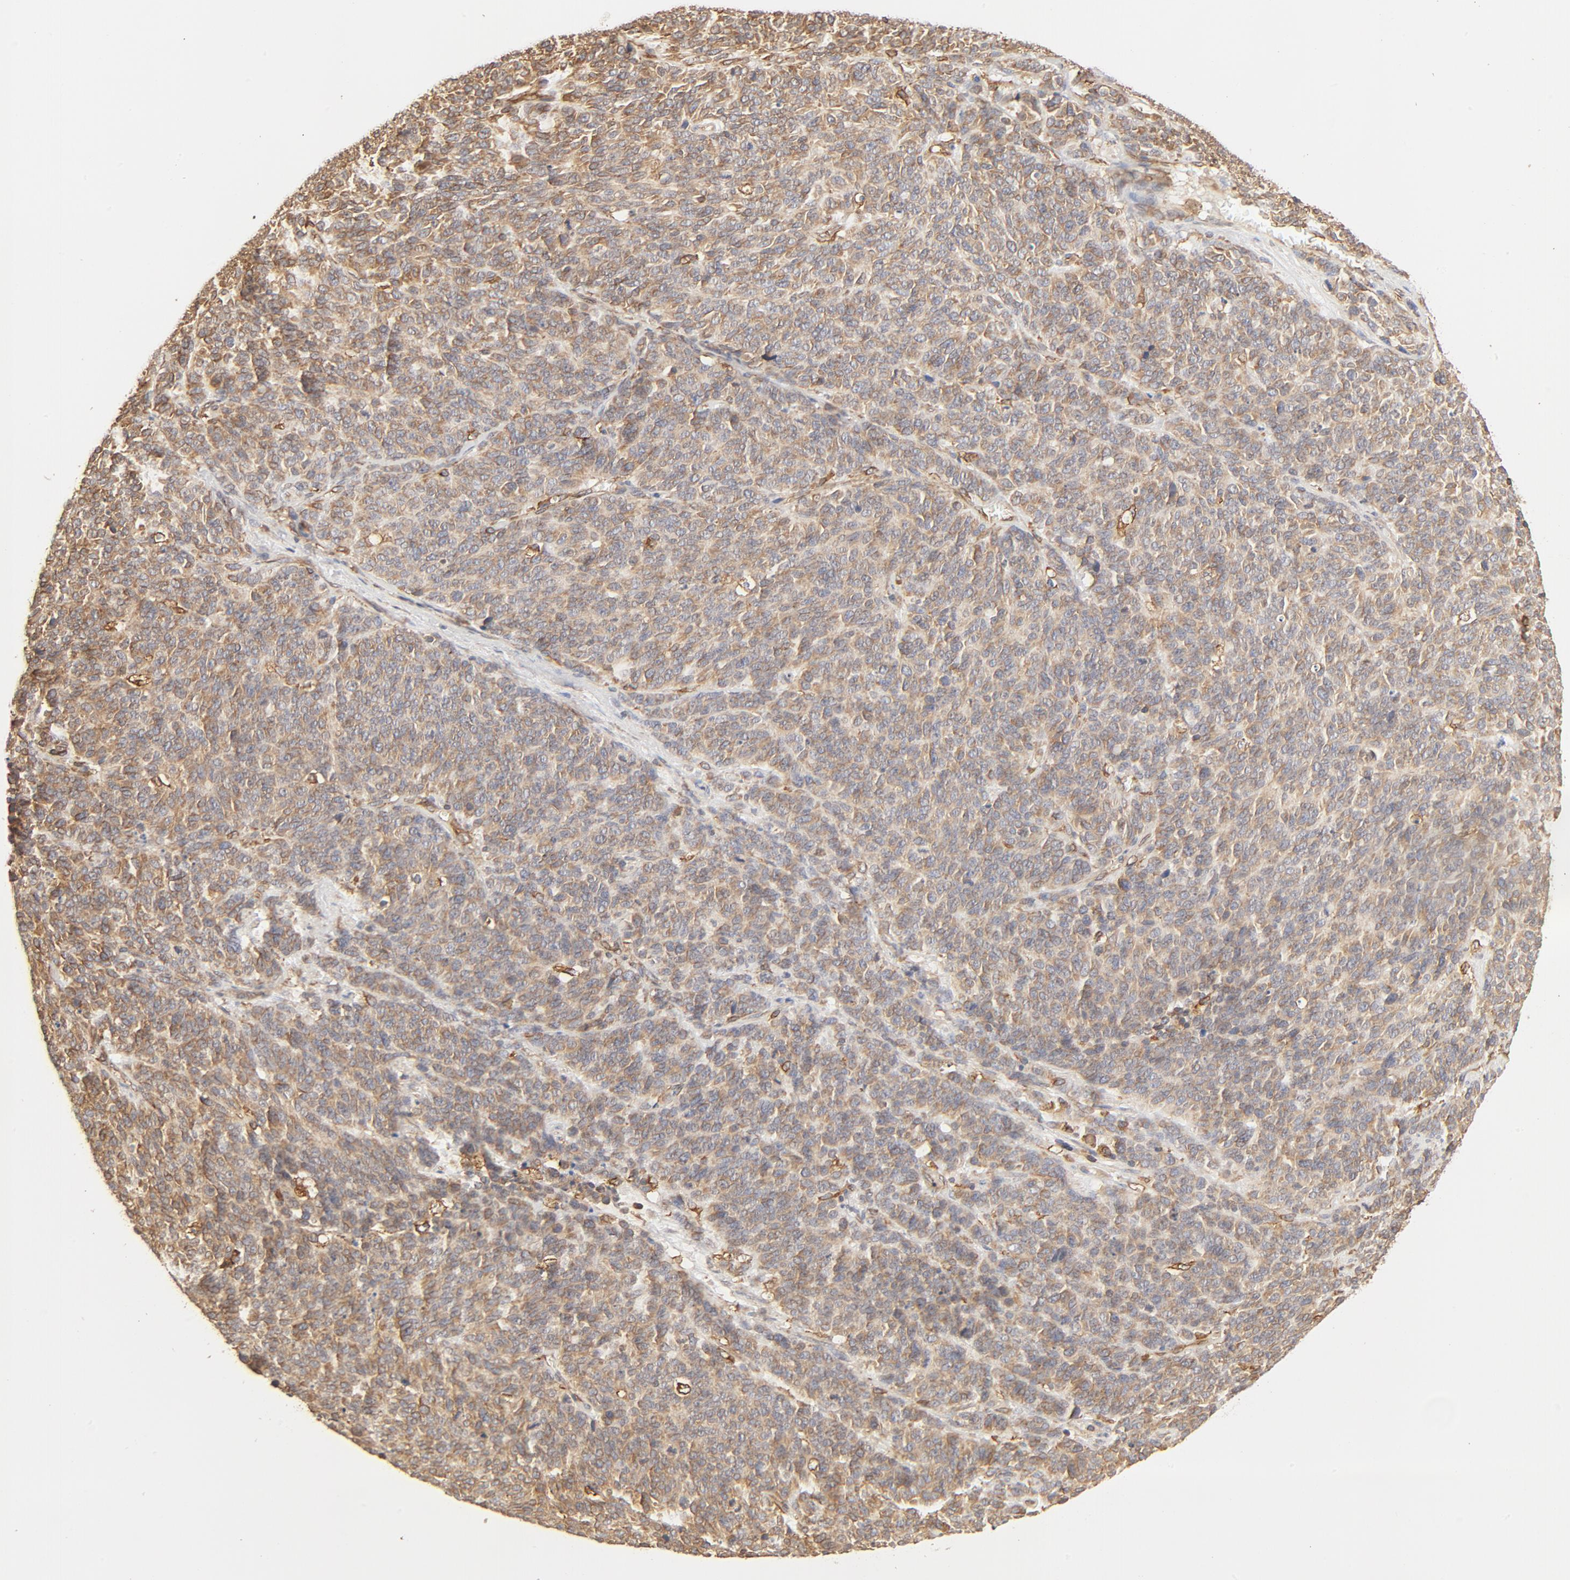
{"staining": {"intensity": "weak", "quantity": ">75%", "location": "cytoplasmic/membranous"}, "tissue": "lung cancer", "cell_type": "Tumor cells", "image_type": "cancer", "snomed": [{"axis": "morphology", "description": "Neoplasm, malignant, NOS"}, {"axis": "topography", "description": "Lung"}], "caption": "Approximately >75% of tumor cells in human lung cancer show weak cytoplasmic/membranous protein expression as visualized by brown immunohistochemical staining.", "gene": "BCAP31", "patient": {"sex": "female", "age": 58}}